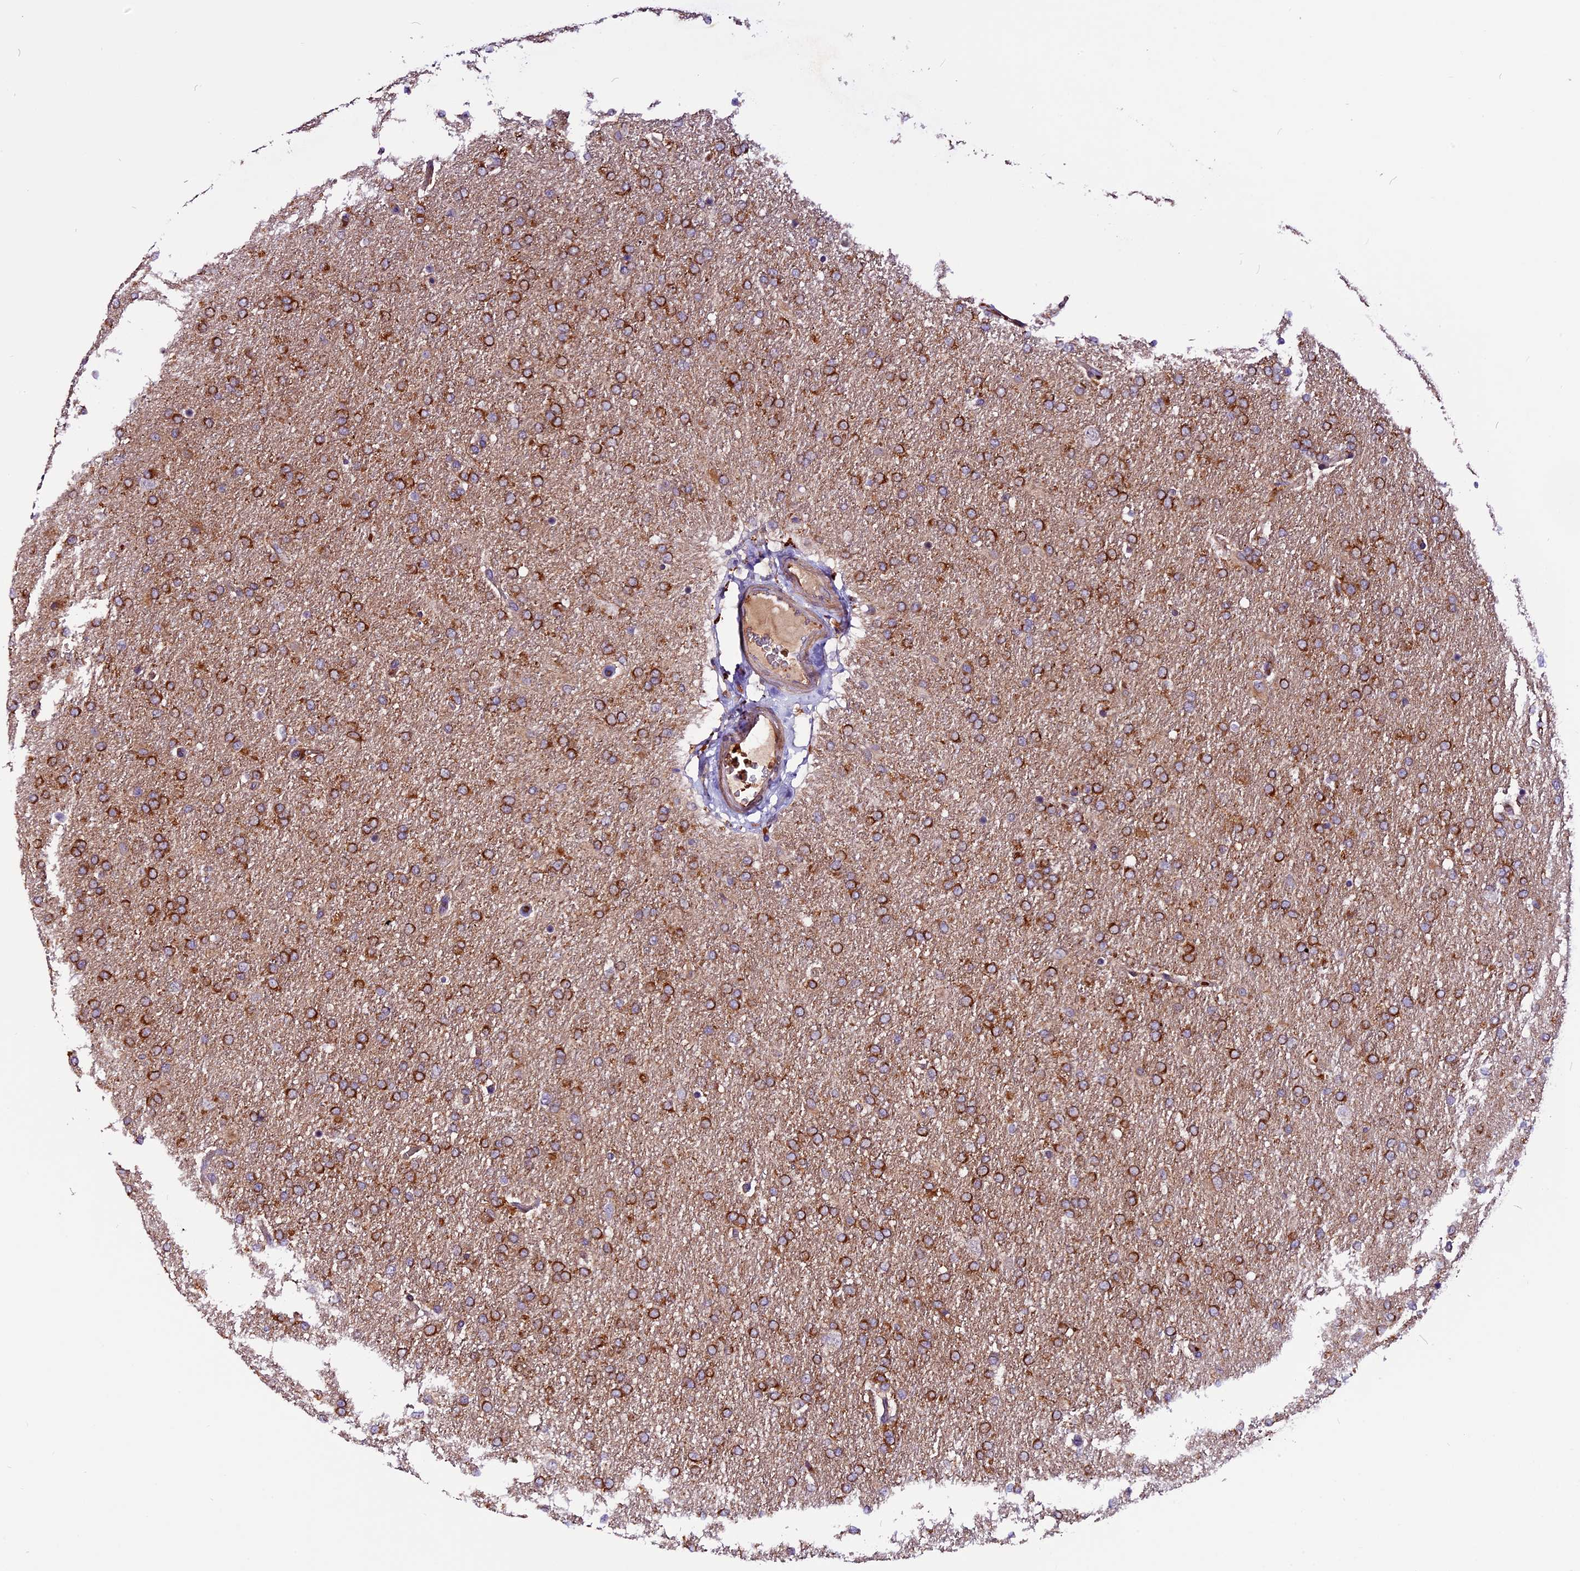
{"staining": {"intensity": "strong", "quantity": ">75%", "location": "cytoplasmic/membranous"}, "tissue": "glioma", "cell_type": "Tumor cells", "image_type": "cancer", "snomed": [{"axis": "morphology", "description": "Glioma, malignant, High grade"}, {"axis": "topography", "description": "Brain"}], "caption": "Immunohistochemical staining of human glioma demonstrates high levels of strong cytoplasmic/membranous protein staining in approximately >75% of tumor cells.", "gene": "RINL", "patient": {"sex": "male", "age": 72}}